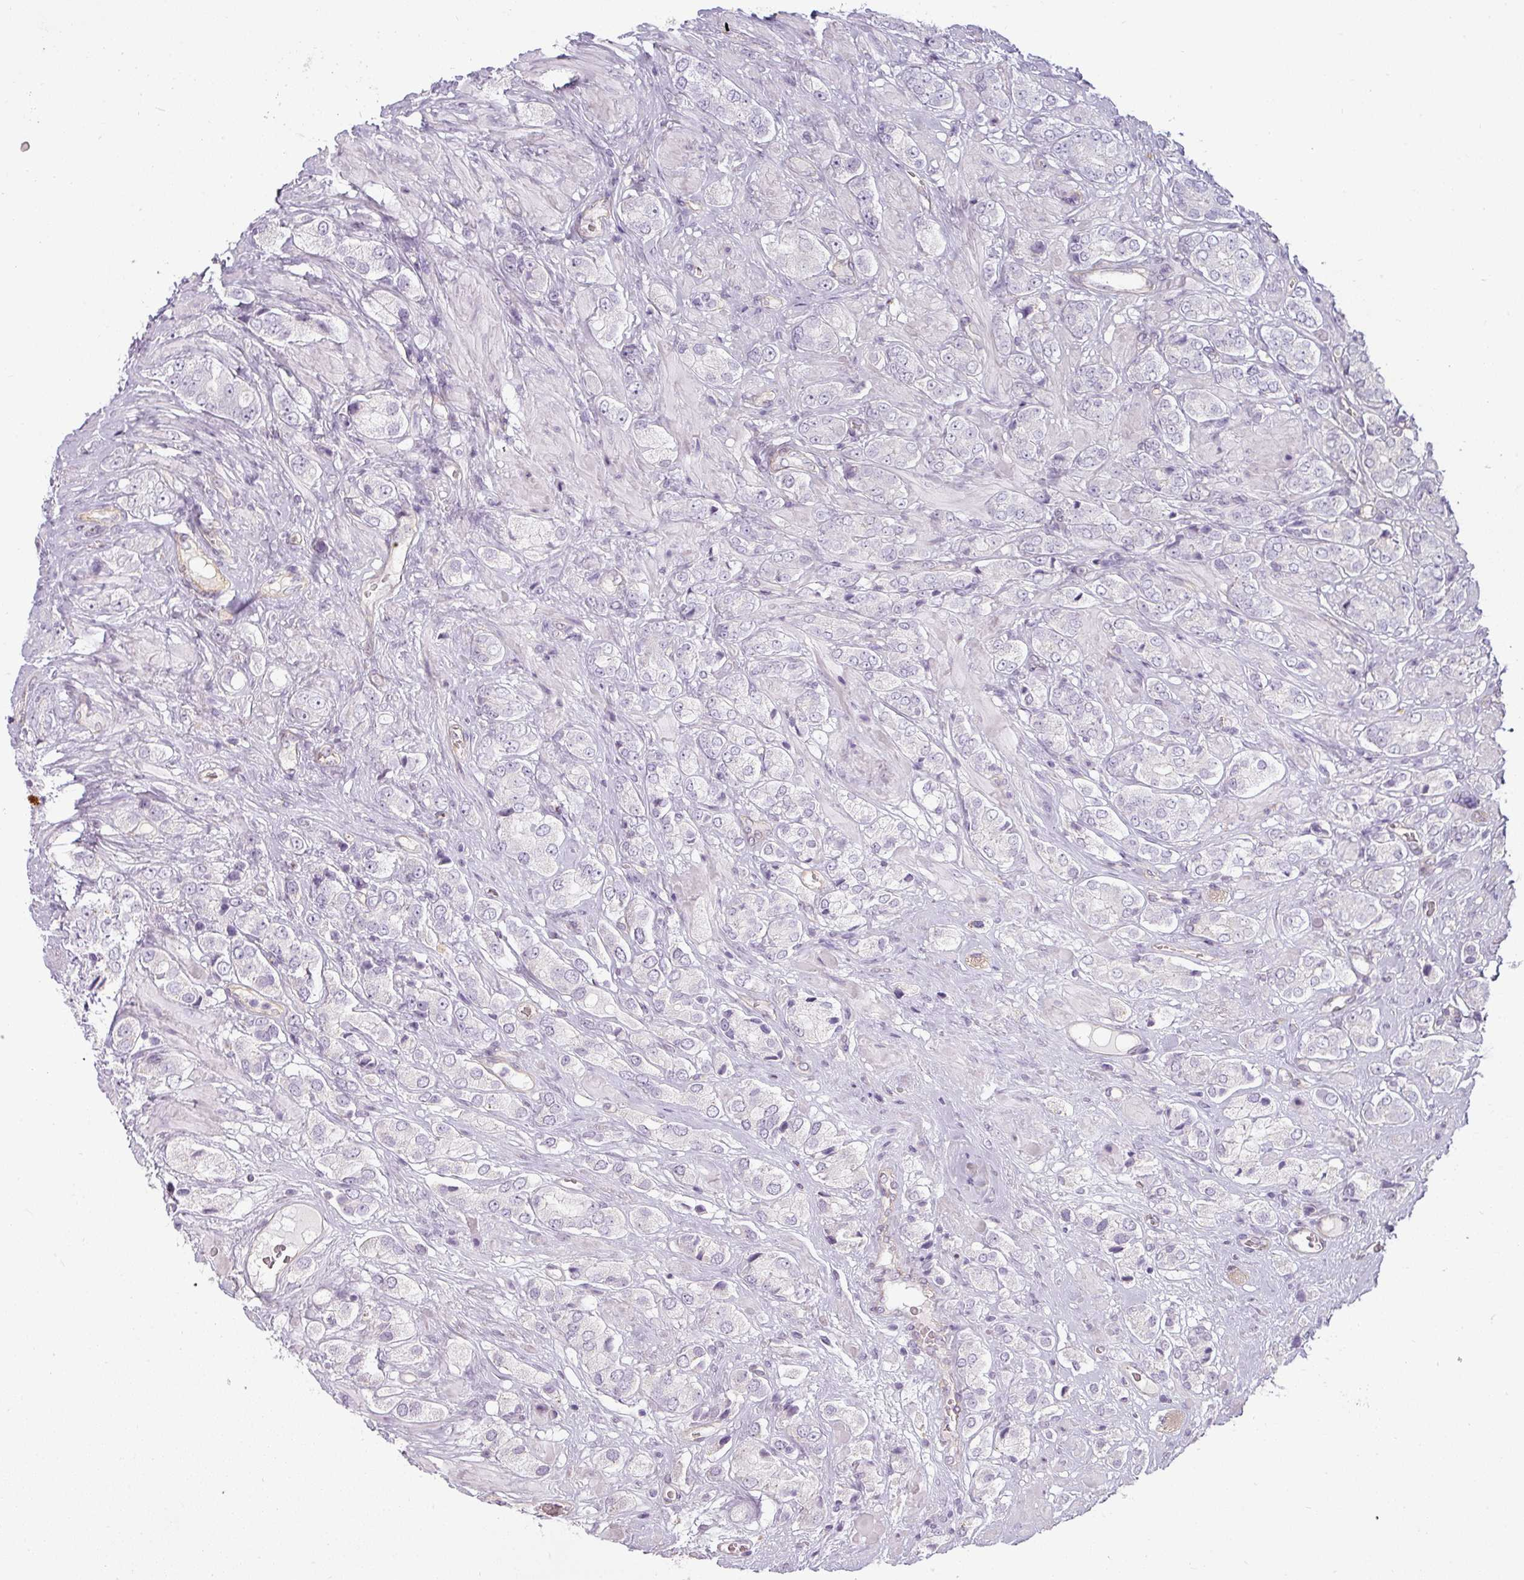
{"staining": {"intensity": "negative", "quantity": "none", "location": "none"}, "tissue": "prostate cancer", "cell_type": "Tumor cells", "image_type": "cancer", "snomed": [{"axis": "morphology", "description": "Adenocarcinoma, High grade"}, {"axis": "topography", "description": "Prostate and seminal vesicle, NOS"}], "caption": "Protein analysis of prostate cancer (high-grade adenocarcinoma) demonstrates no significant positivity in tumor cells.", "gene": "ASB1", "patient": {"sex": "male", "age": 64}}